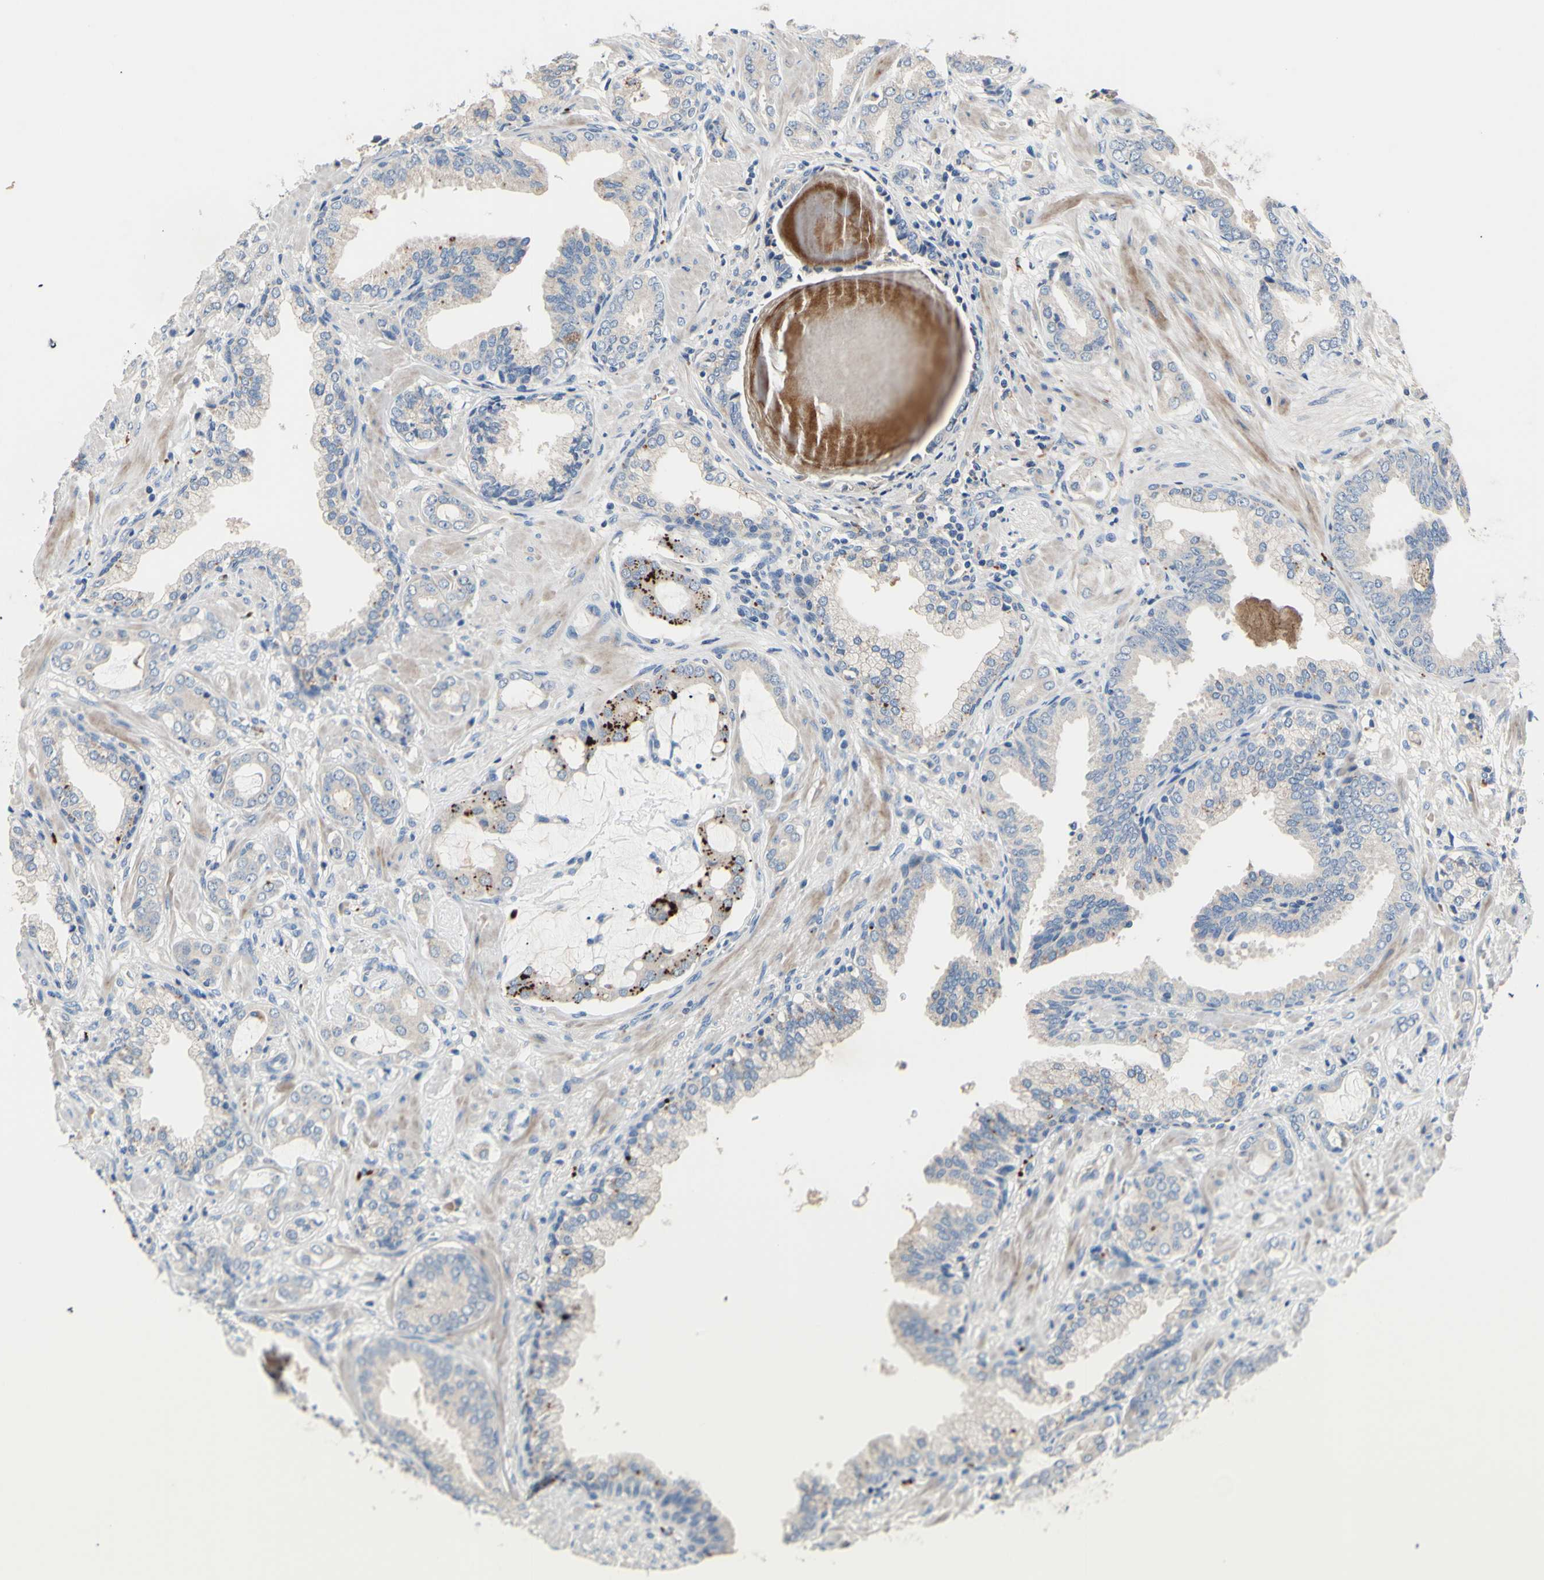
{"staining": {"intensity": "negative", "quantity": "none", "location": "none"}, "tissue": "prostate cancer", "cell_type": "Tumor cells", "image_type": "cancer", "snomed": [{"axis": "morphology", "description": "Adenocarcinoma, Low grade"}, {"axis": "topography", "description": "Prostate"}], "caption": "High magnification brightfield microscopy of prostate cancer stained with DAB (brown) and counterstained with hematoxylin (blue): tumor cells show no significant positivity. (DAB (3,3'-diaminobenzidine) IHC with hematoxylin counter stain).", "gene": "CDON", "patient": {"sex": "male", "age": 53}}